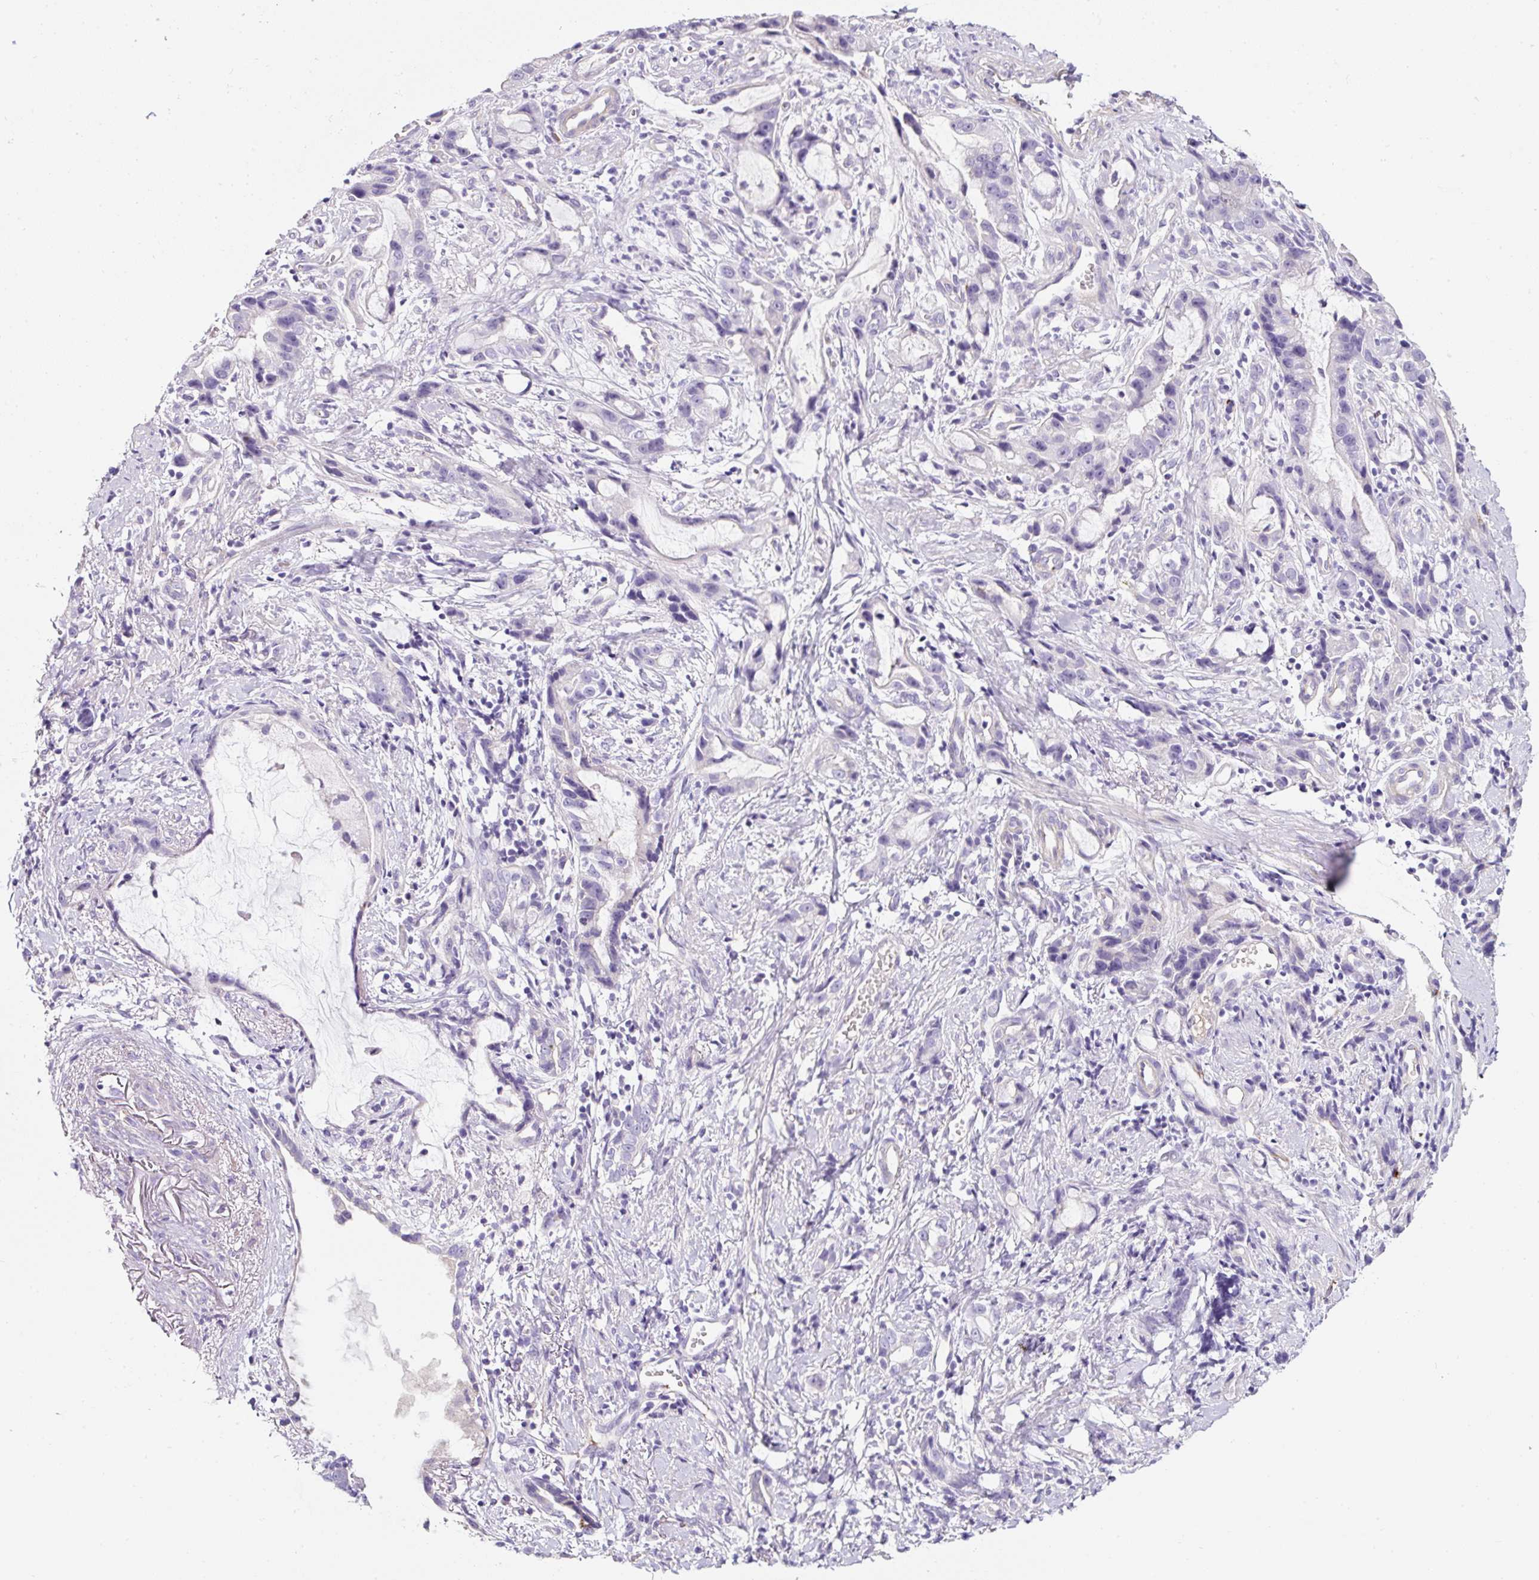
{"staining": {"intensity": "negative", "quantity": "none", "location": "none"}, "tissue": "stomach cancer", "cell_type": "Tumor cells", "image_type": "cancer", "snomed": [{"axis": "morphology", "description": "Adenocarcinoma, NOS"}, {"axis": "topography", "description": "Stomach"}], "caption": "High power microscopy image of an IHC histopathology image of adenocarcinoma (stomach), revealing no significant expression in tumor cells.", "gene": "OR14A2", "patient": {"sex": "male", "age": 55}}